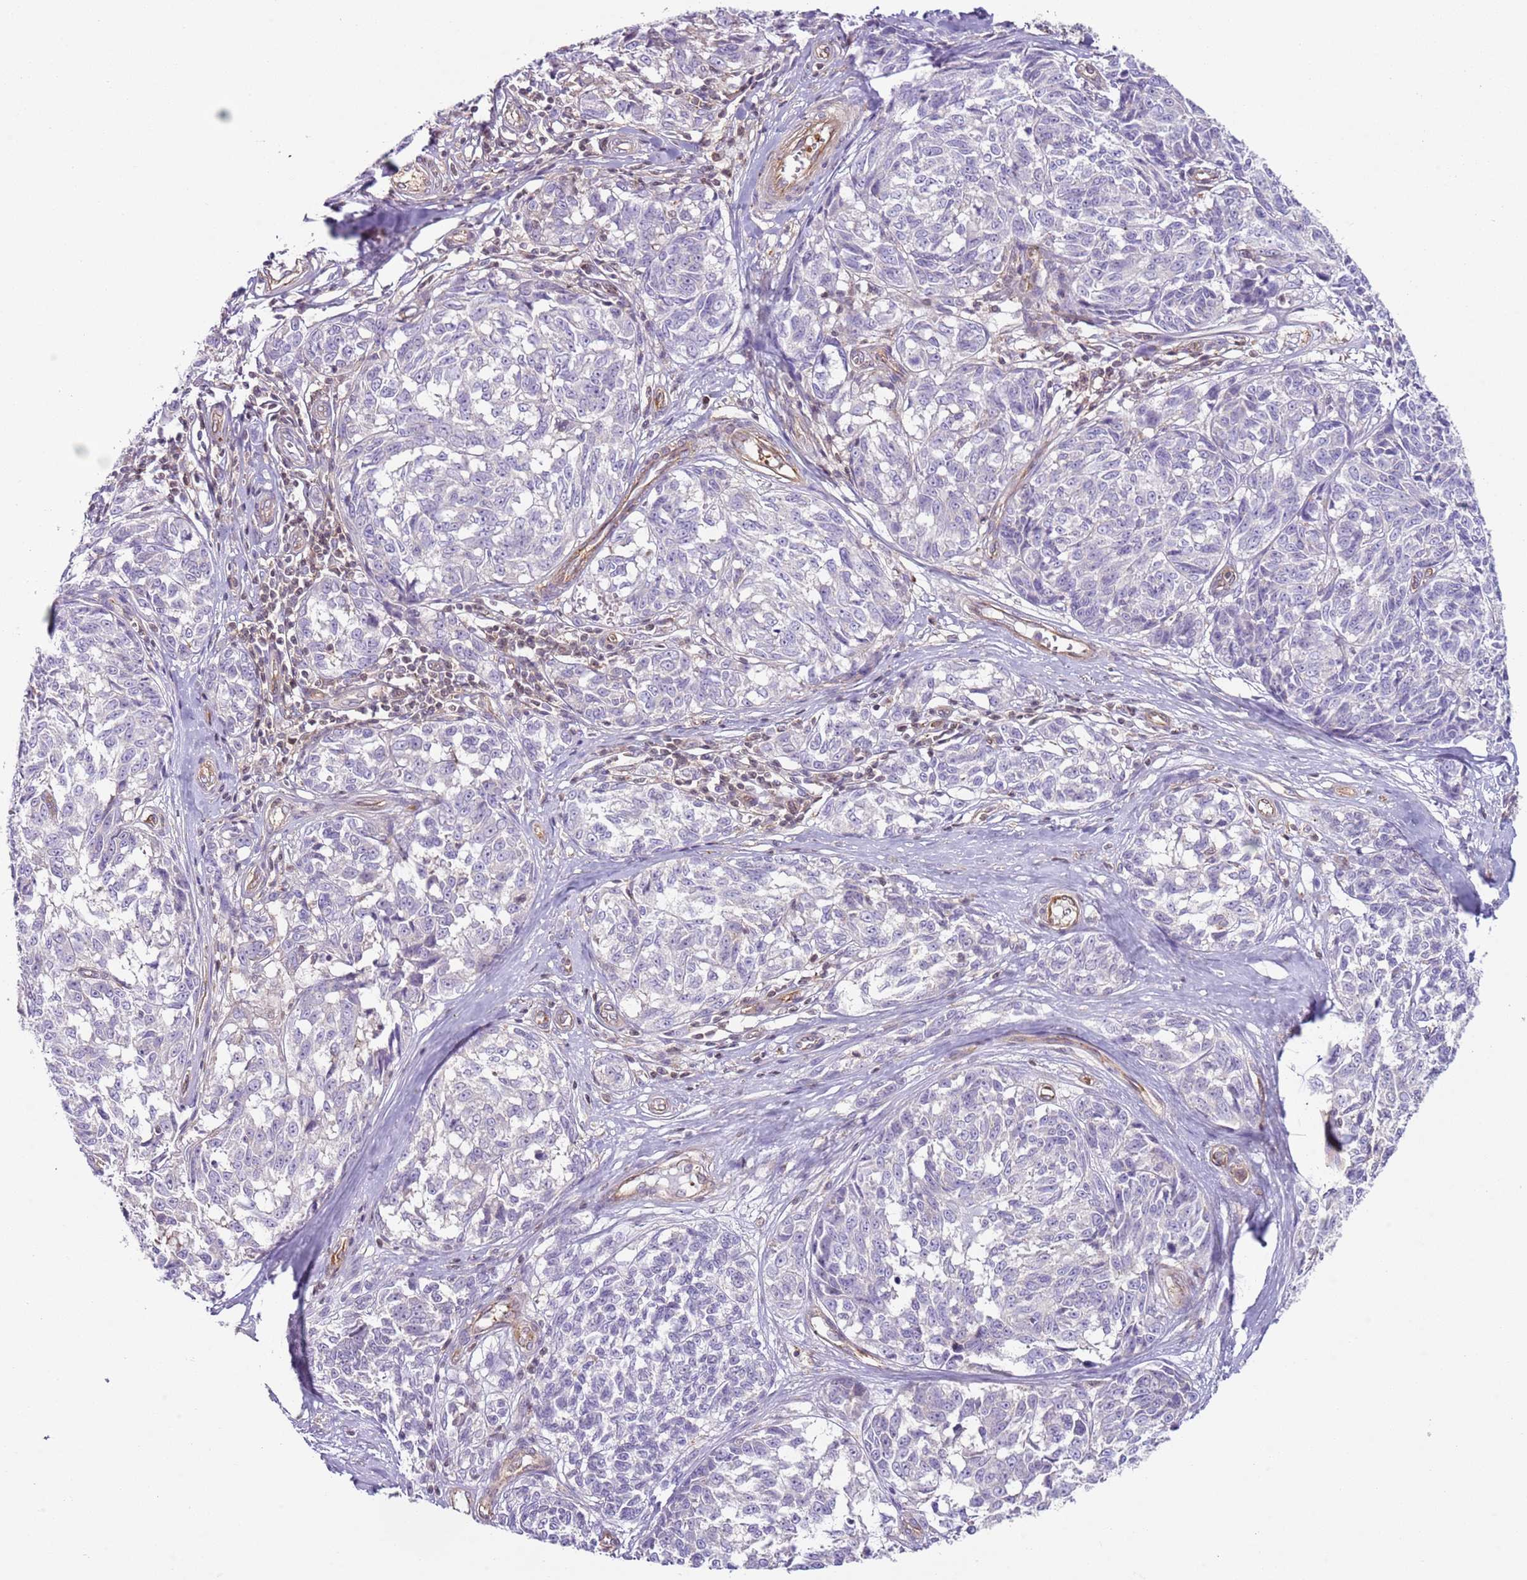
{"staining": {"intensity": "negative", "quantity": "none", "location": "none"}, "tissue": "melanoma", "cell_type": "Tumor cells", "image_type": "cancer", "snomed": [{"axis": "morphology", "description": "Normal tissue, NOS"}, {"axis": "morphology", "description": "Malignant melanoma, NOS"}, {"axis": "topography", "description": "Skin"}], "caption": "Immunohistochemistry (IHC) micrograph of neoplastic tissue: human melanoma stained with DAB shows no significant protein positivity in tumor cells.", "gene": "GNAI3", "patient": {"sex": "female", "age": 64}}